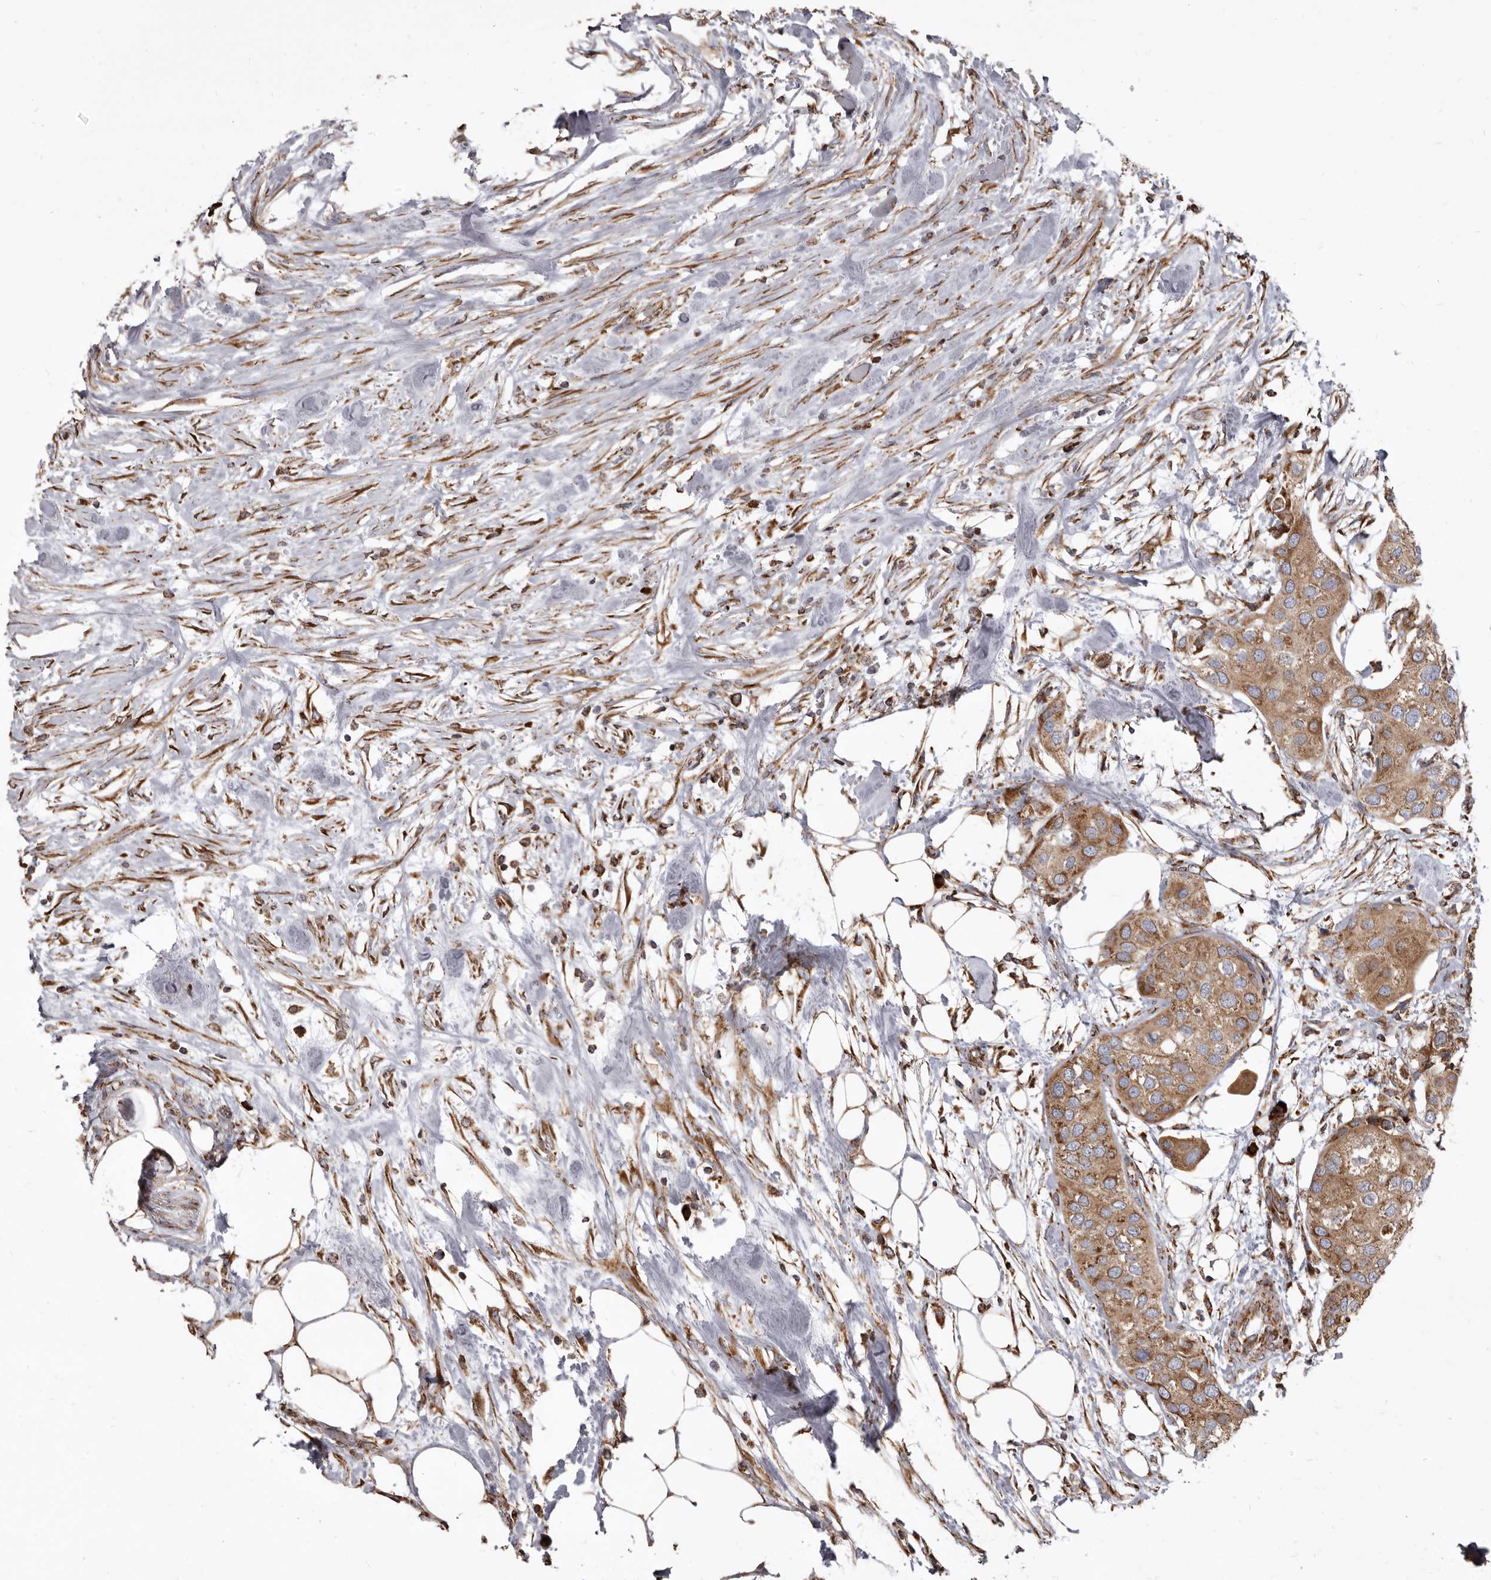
{"staining": {"intensity": "moderate", "quantity": ">75%", "location": "cytoplasmic/membranous"}, "tissue": "urothelial cancer", "cell_type": "Tumor cells", "image_type": "cancer", "snomed": [{"axis": "morphology", "description": "Urothelial carcinoma, High grade"}, {"axis": "topography", "description": "Urinary bladder"}], "caption": "Immunohistochemical staining of urothelial cancer demonstrates moderate cytoplasmic/membranous protein staining in approximately >75% of tumor cells.", "gene": "CDK5RAP3", "patient": {"sex": "male", "age": 64}}